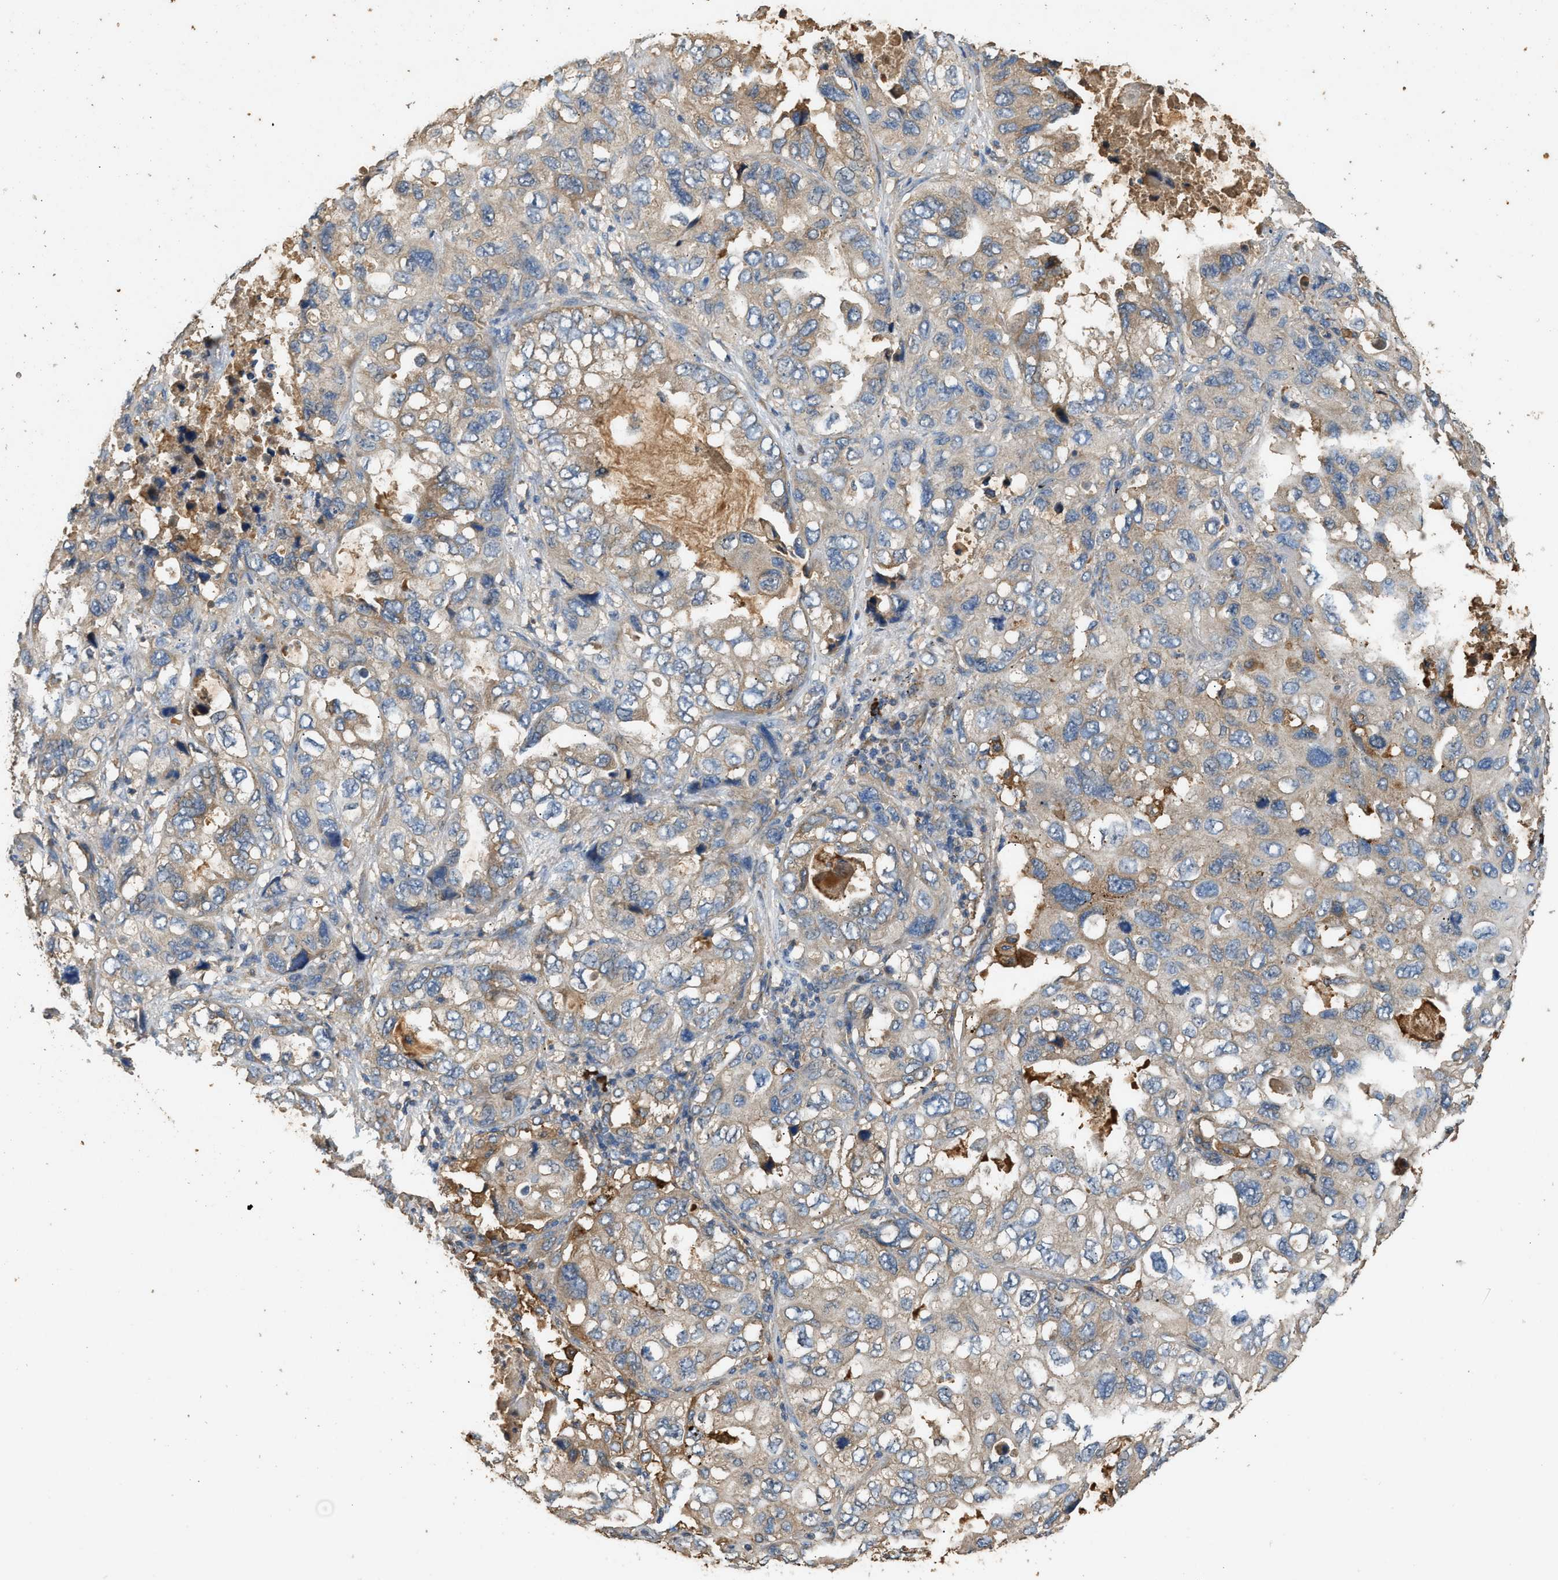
{"staining": {"intensity": "moderate", "quantity": "<25%", "location": "cytoplasmic/membranous"}, "tissue": "lung cancer", "cell_type": "Tumor cells", "image_type": "cancer", "snomed": [{"axis": "morphology", "description": "Squamous cell carcinoma, NOS"}, {"axis": "topography", "description": "Lung"}], "caption": "Protein staining reveals moderate cytoplasmic/membranous staining in approximately <25% of tumor cells in squamous cell carcinoma (lung).", "gene": "TMEM268", "patient": {"sex": "female", "age": 73}}